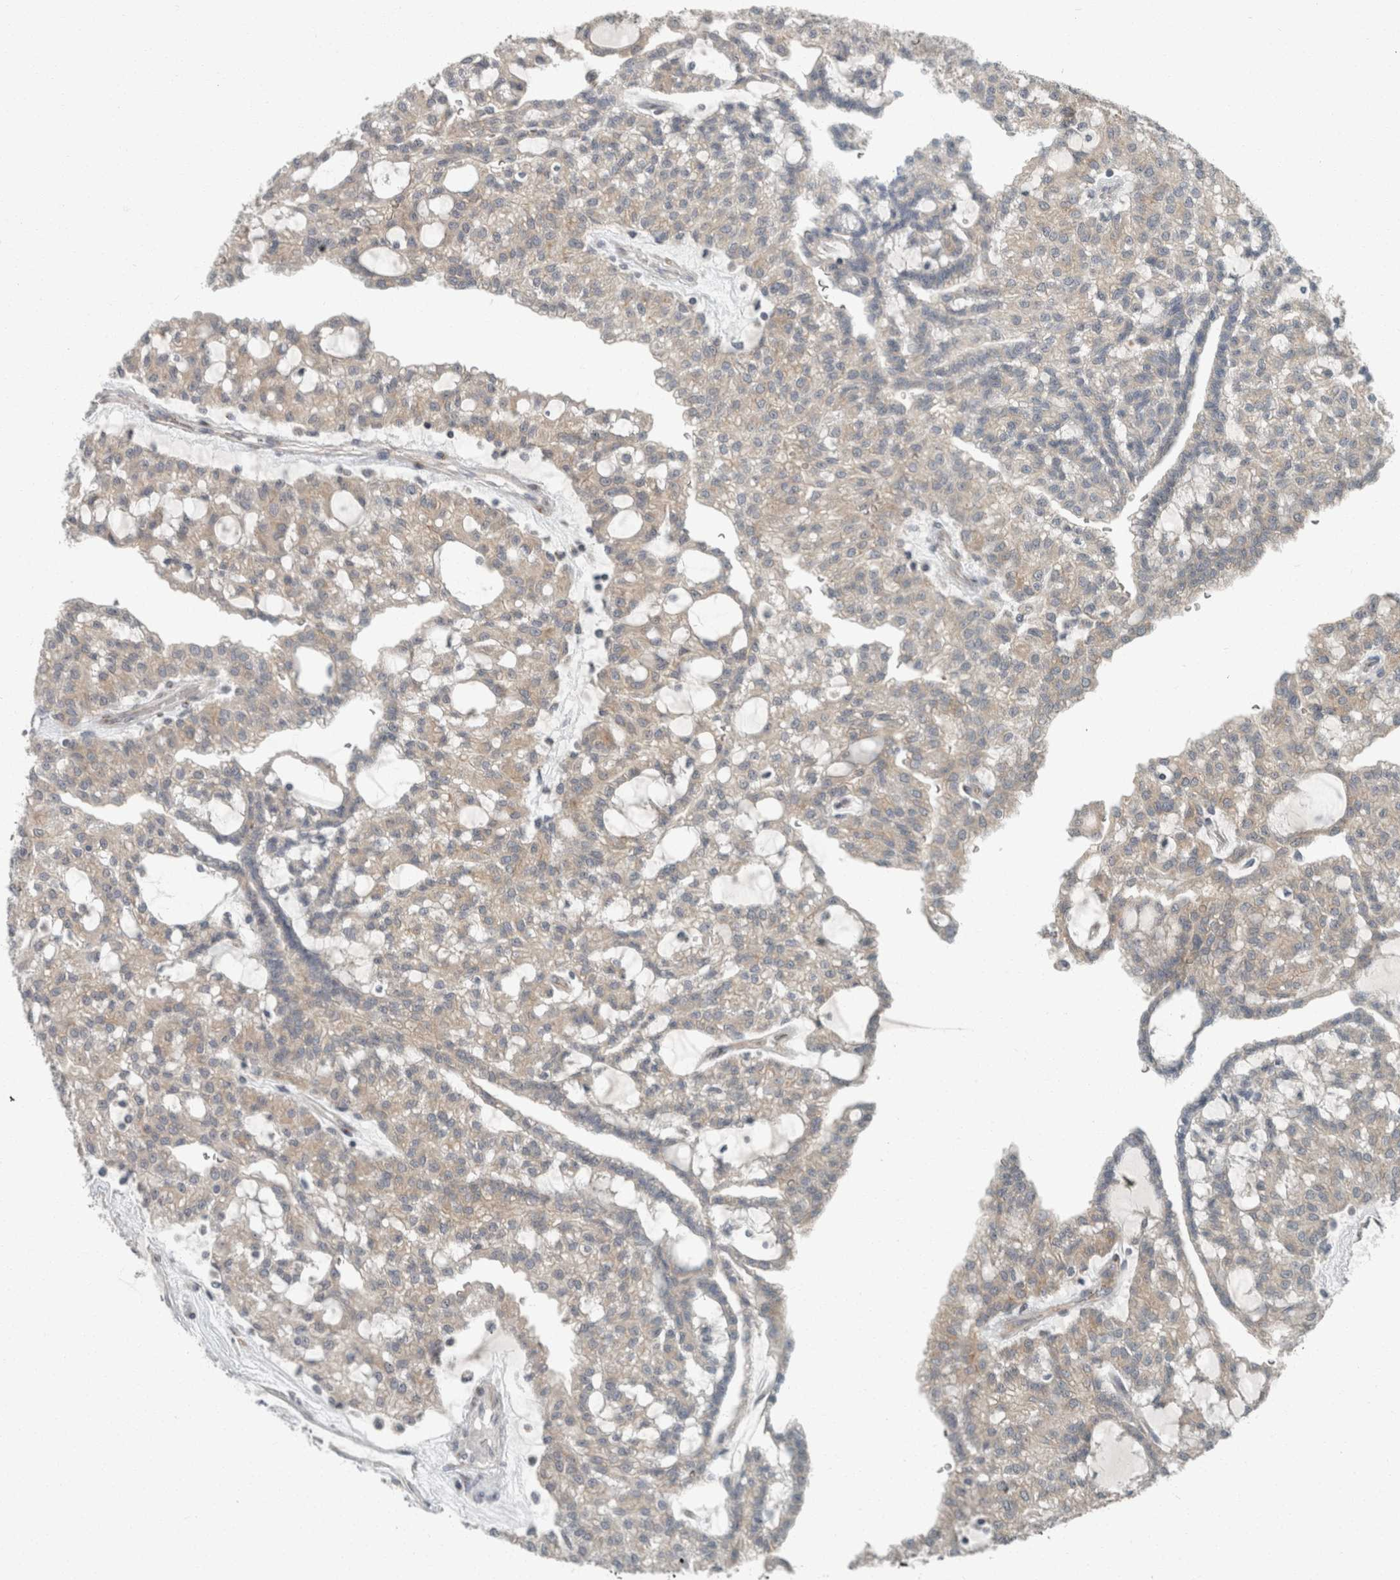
{"staining": {"intensity": "weak", "quantity": ">75%", "location": "cytoplasmic/membranous"}, "tissue": "renal cancer", "cell_type": "Tumor cells", "image_type": "cancer", "snomed": [{"axis": "morphology", "description": "Adenocarcinoma, NOS"}, {"axis": "topography", "description": "Kidney"}], "caption": "Immunohistochemical staining of human adenocarcinoma (renal) exhibits low levels of weak cytoplasmic/membranous positivity in approximately >75% of tumor cells.", "gene": "KIF1C", "patient": {"sex": "male", "age": 63}}